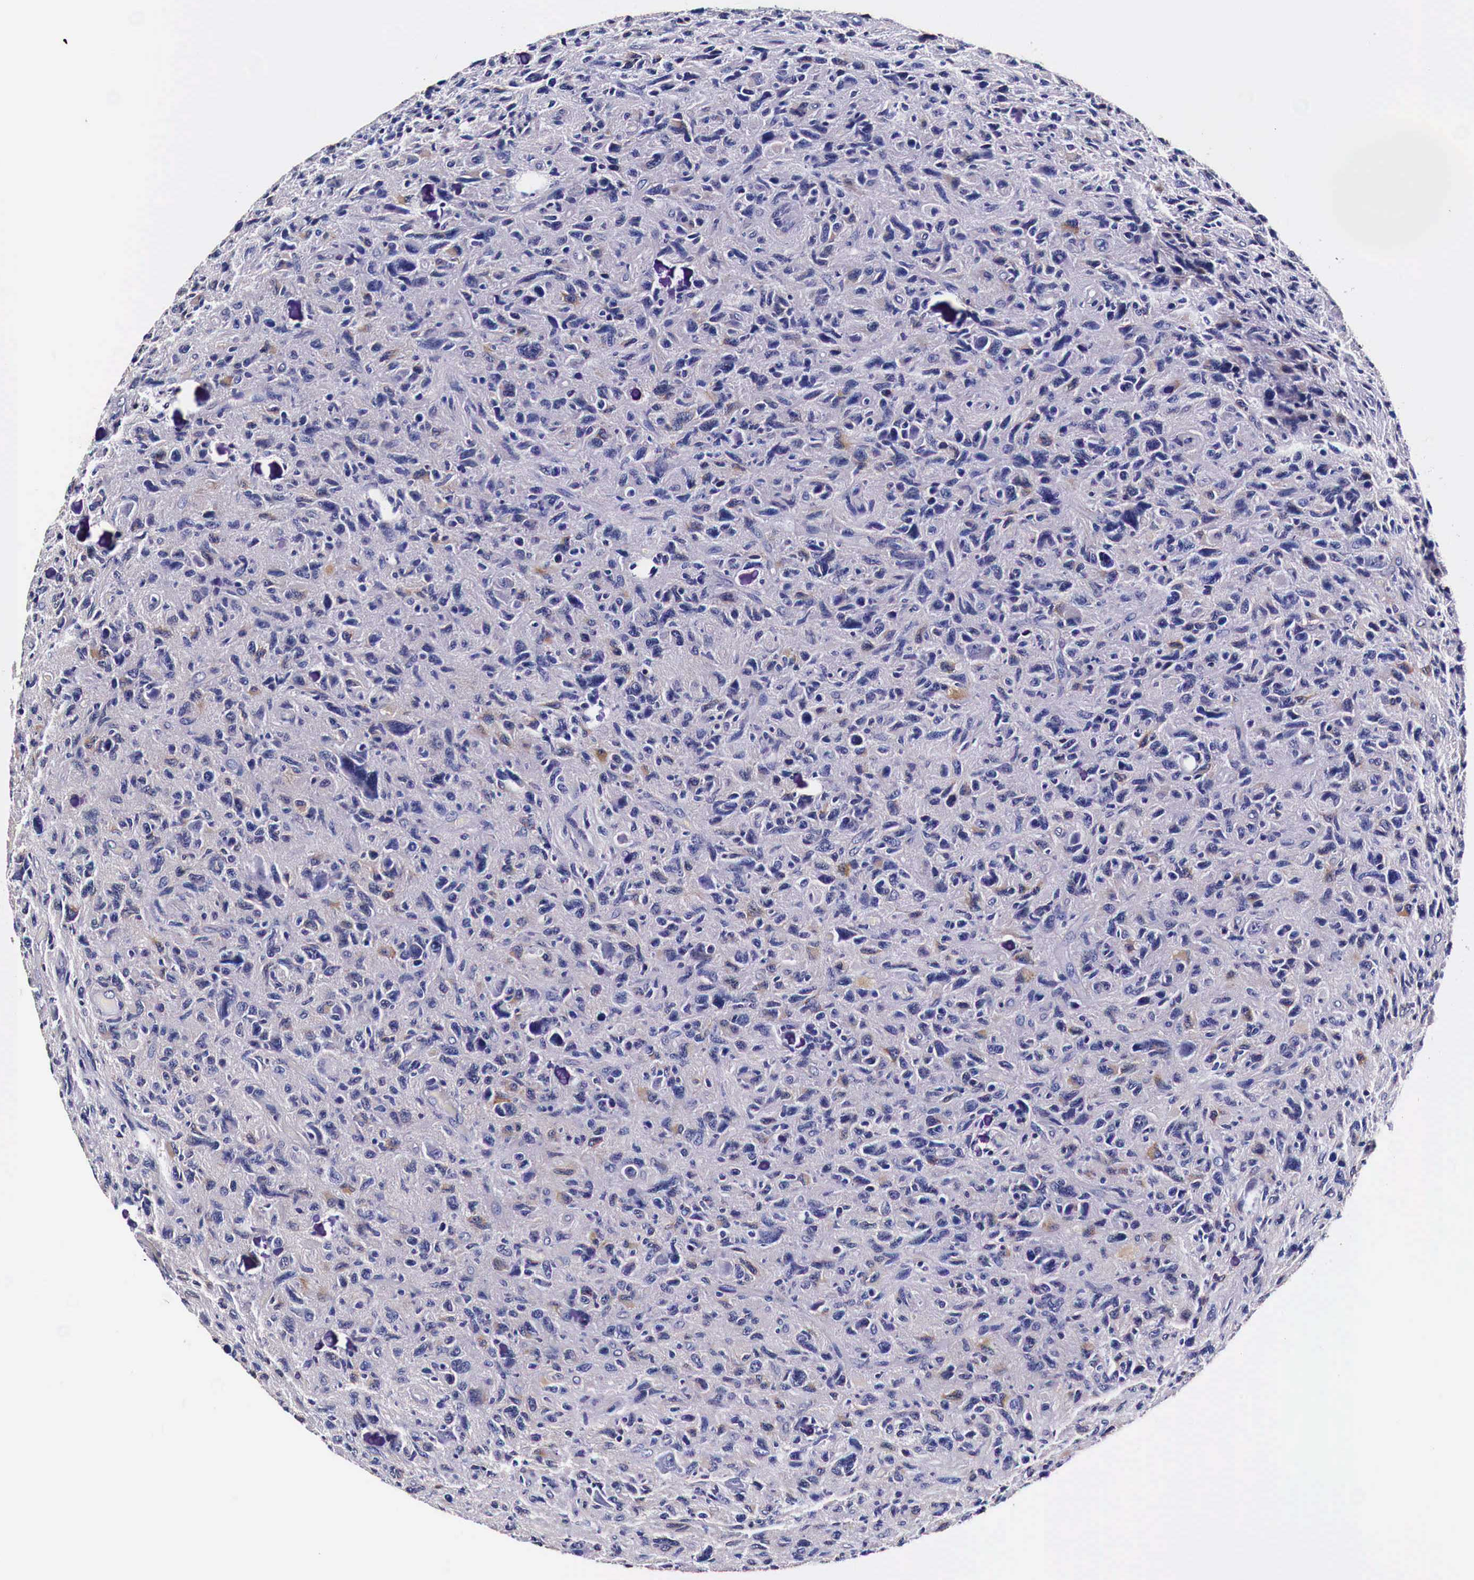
{"staining": {"intensity": "weak", "quantity": "<25%", "location": "cytoplasmic/membranous"}, "tissue": "glioma", "cell_type": "Tumor cells", "image_type": "cancer", "snomed": [{"axis": "morphology", "description": "Glioma, malignant, High grade"}, {"axis": "topography", "description": "Brain"}], "caption": "The micrograph reveals no significant positivity in tumor cells of glioma.", "gene": "HSPB1", "patient": {"sex": "female", "age": 60}}